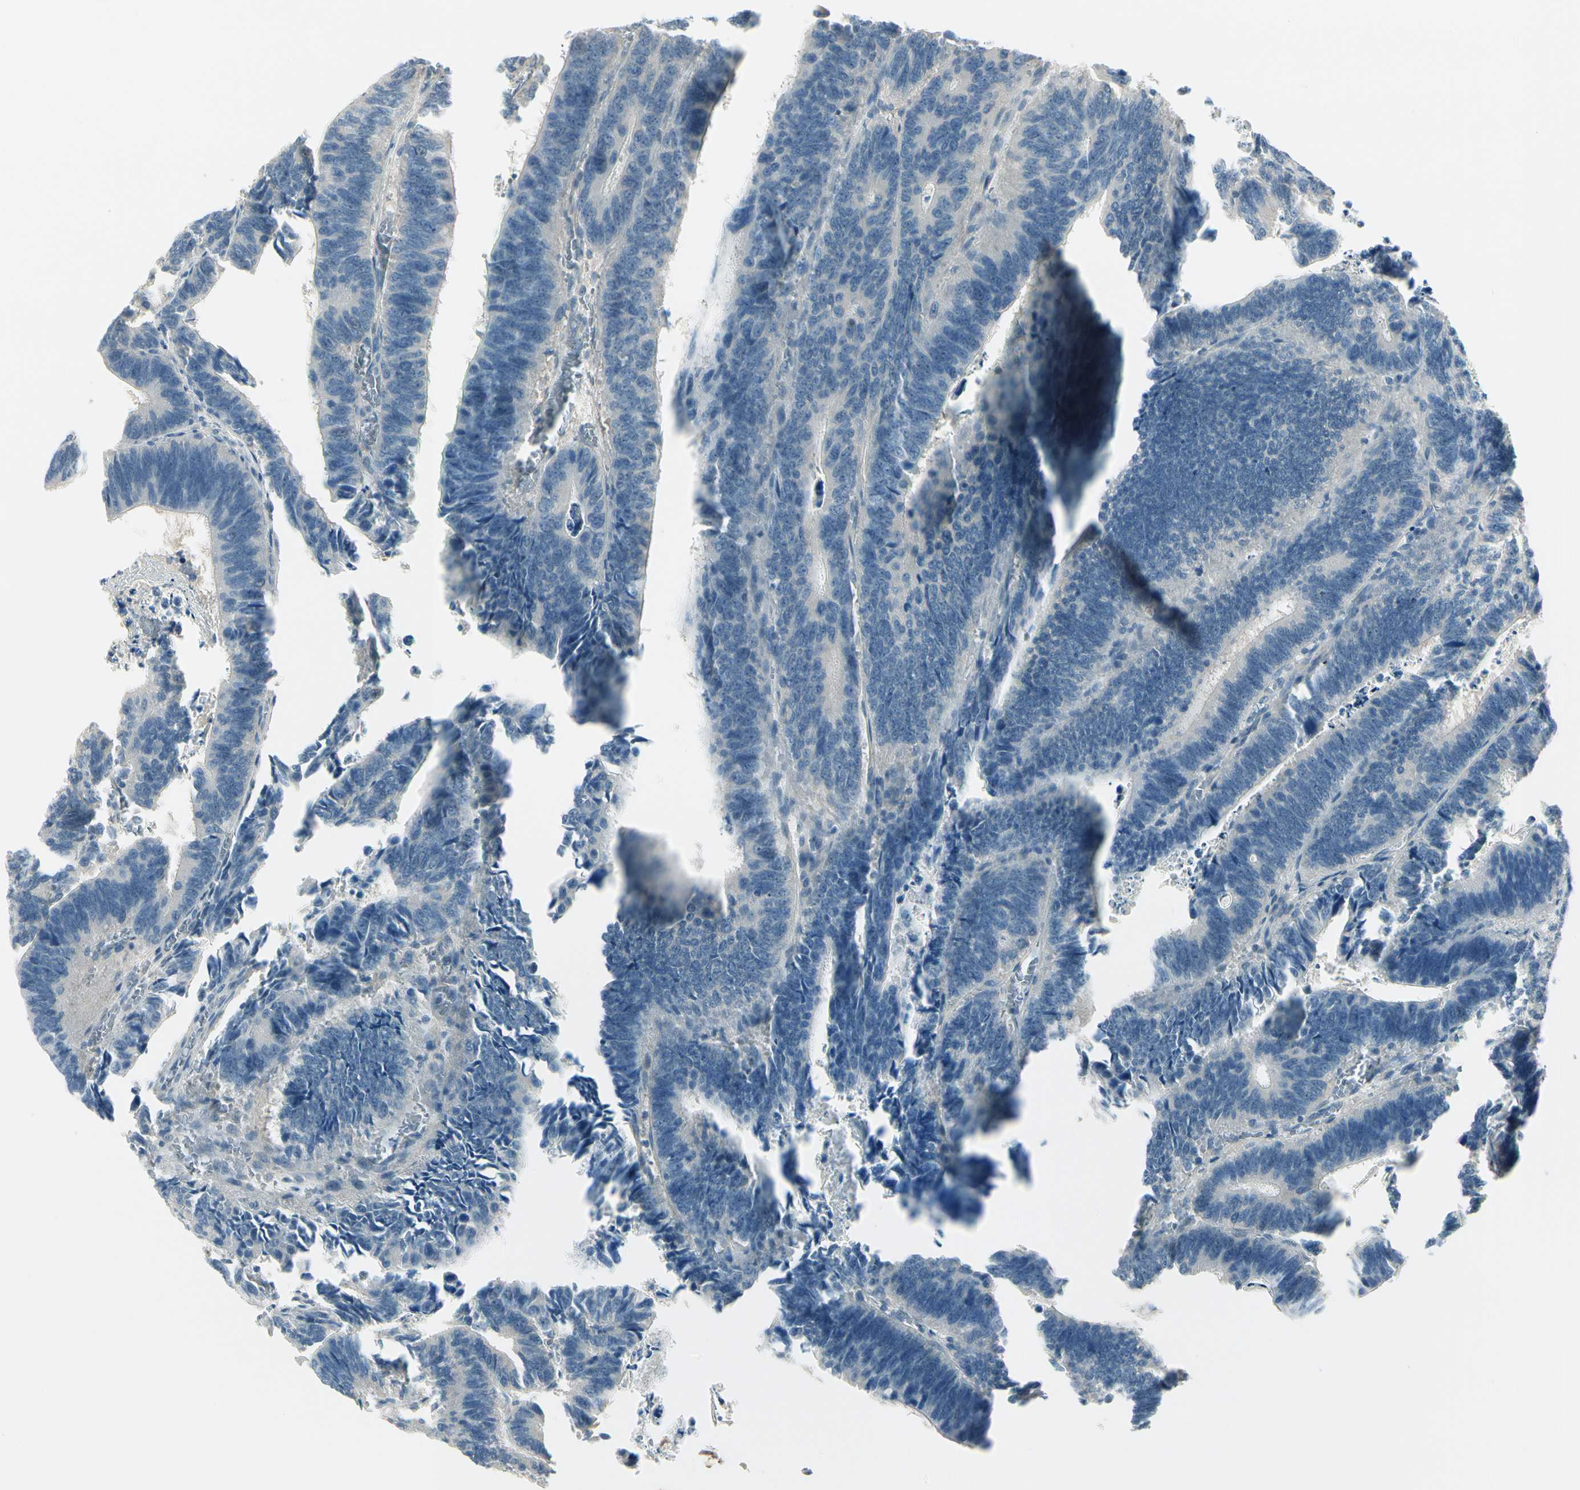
{"staining": {"intensity": "negative", "quantity": "none", "location": "none"}, "tissue": "colorectal cancer", "cell_type": "Tumor cells", "image_type": "cancer", "snomed": [{"axis": "morphology", "description": "Adenocarcinoma, NOS"}, {"axis": "topography", "description": "Colon"}], "caption": "This is an IHC photomicrograph of human colorectal adenocarcinoma. There is no staining in tumor cells.", "gene": "EPHB3", "patient": {"sex": "male", "age": 72}}